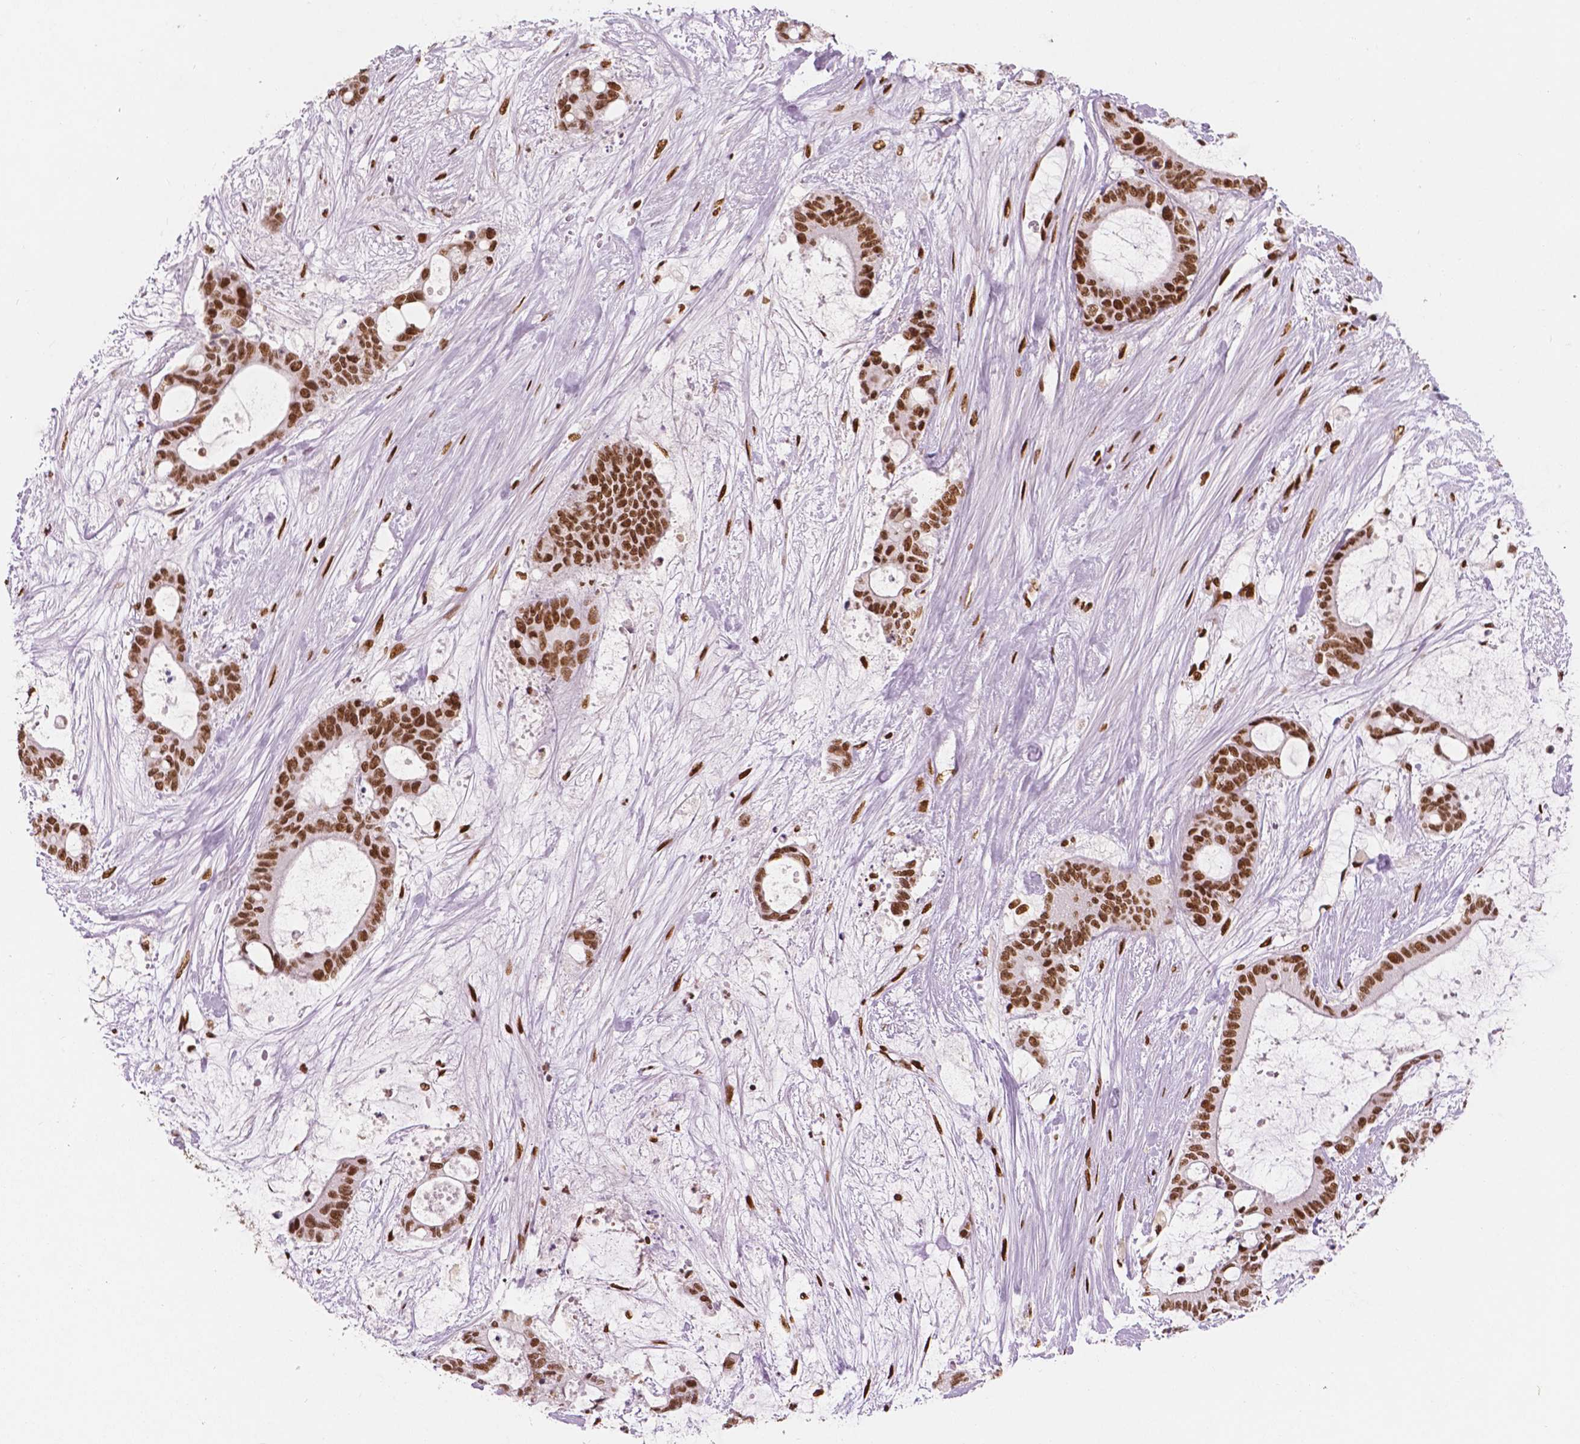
{"staining": {"intensity": "strong", "quantity": "25%-75%", "location": "nuclear"}, "tissue": "liver cancer", "cell_type": "Tumor cells", "image_type": "cancer", "snomed": [{"axis": "morphology", "description": "Normal tissue, NOS"}, {"axis": "morphology", "description": "Cholangiocarcinoma"}, {"axis": "topography", "description": "Liver"}, {"axis": "topography", "description": "Peripheral nerve tissue"}], "caption": "Cholangiocarcinoma (liver) stained for a protein (brown) shows strong nuclear positive staining in approximately 25%-75% of tumor cells.", "gene": "BRD4", "patient": {"sex": "female", "age": 73}}